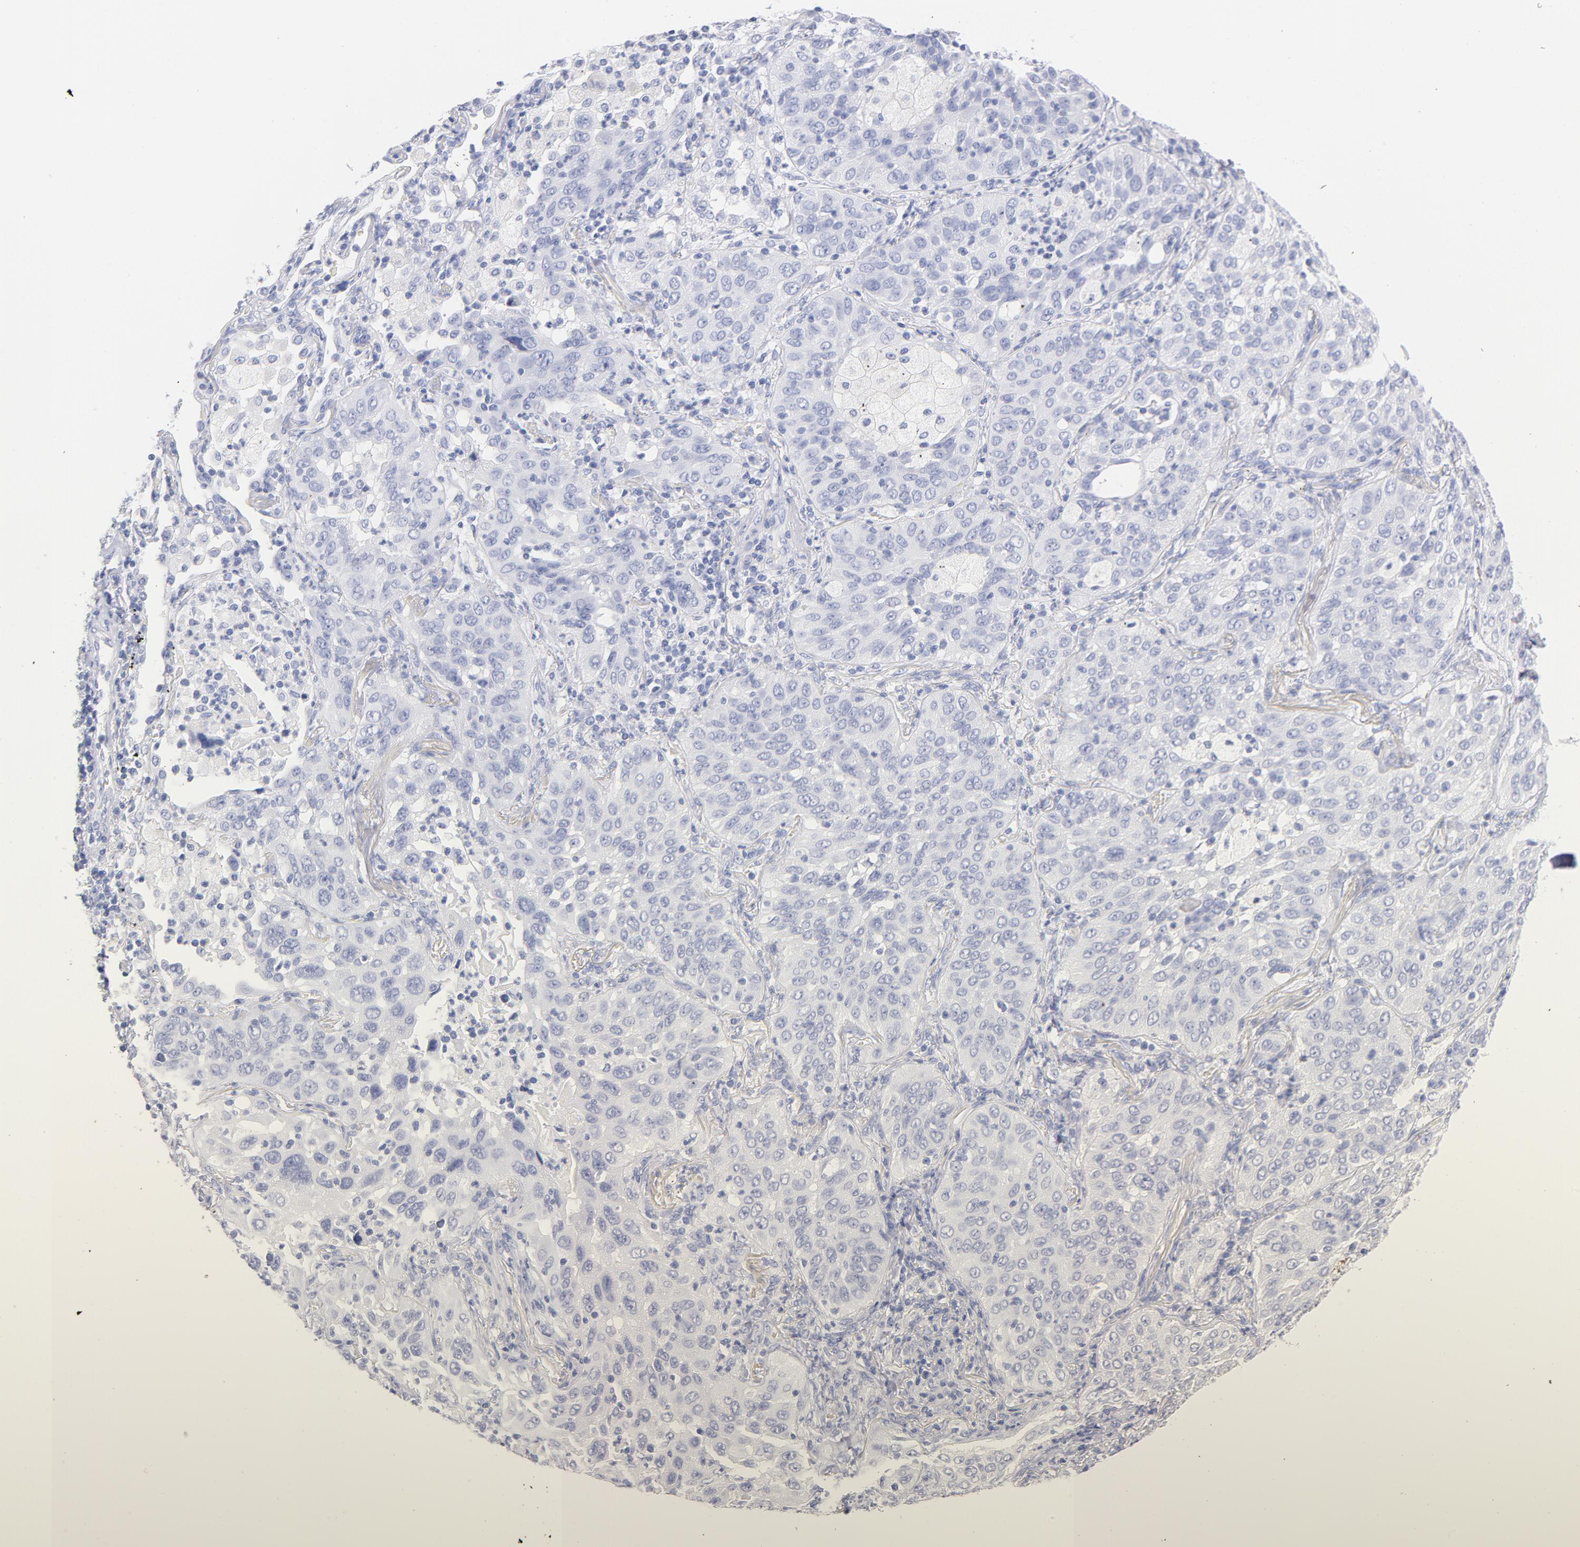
{"staining": {"intensity": "negative", "quantity": "none", "location": "none"}, "tissue": "lung cancer", "cell_type": "Tumor cells", "image_type": "cancer", "snomed": [{"axis": "morphology", "description": "Squamous cell carcinoma, NOS"}, {"axis": "topography", "description": "Lung"}], "caption": "DAB immunohistochemical staining of lung cancer demonstrates no significant positivity in tumor cells.", "gene": "SCGN", "patient": {"sex": "female", "age": 67}}